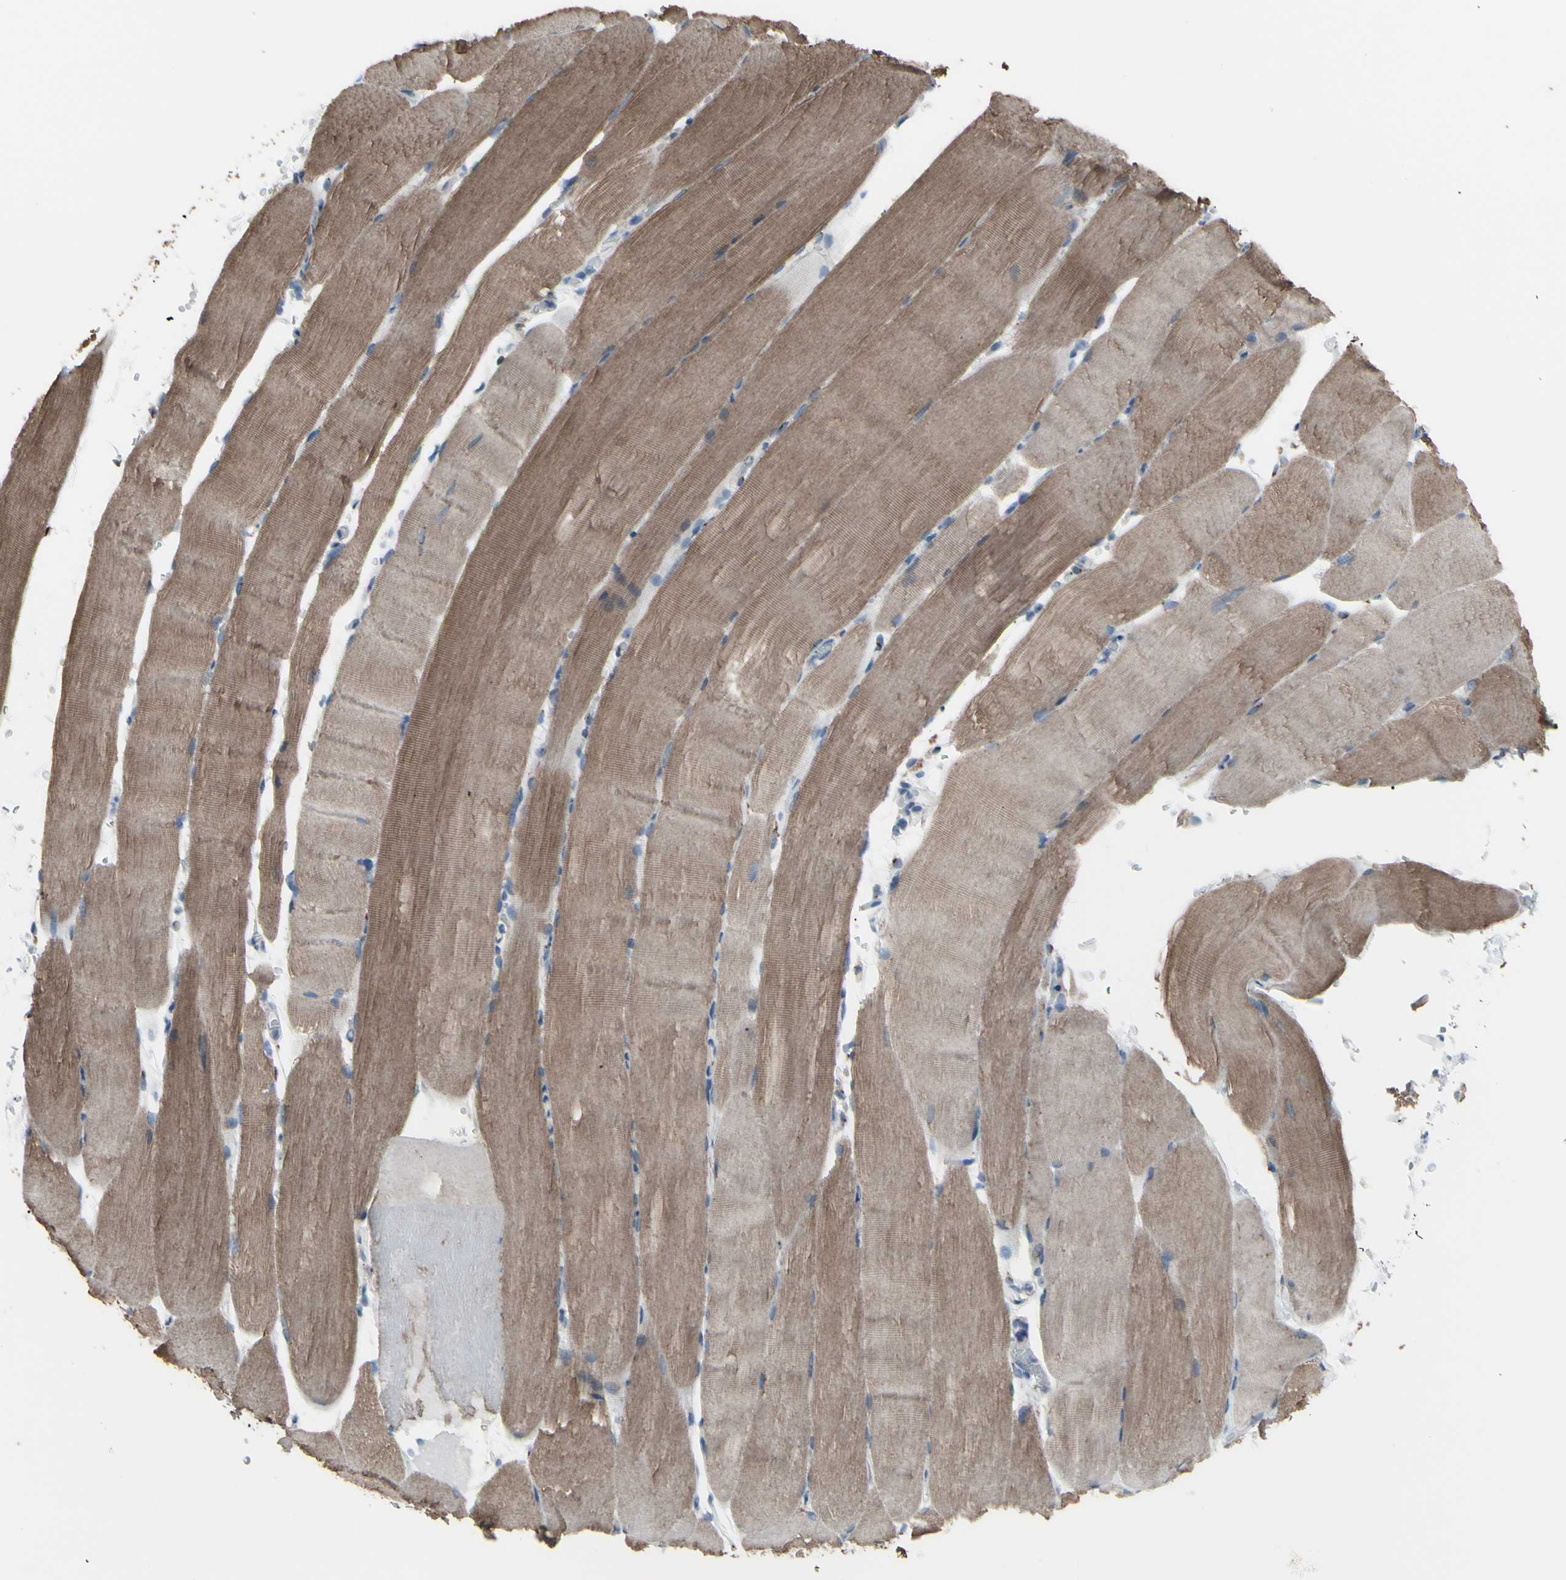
{"staining": {"intensity": "moderate", "quantity": "25%-75%", "location": "cytoplasmic/membranous"}, "tissue": "skeletal muscle", "cell_type": "Myocytes", "image_type": "normal", "snomed": [{"axis": "morphology", "description": "Normal tissue, NOS"}, {"axis": "topography", "description": "Skeletal muscle"}, {"axis": "topography", "description": "Parathyroid gland"}], "caption": "Skeletal muscle stained for a protein (brown) shows moderate cytoplasmic/membranous positive staining in approximately 25%-75% of myocytes.", "gene": "GLG1", "patient": {"sex": "female", "age": 37}}